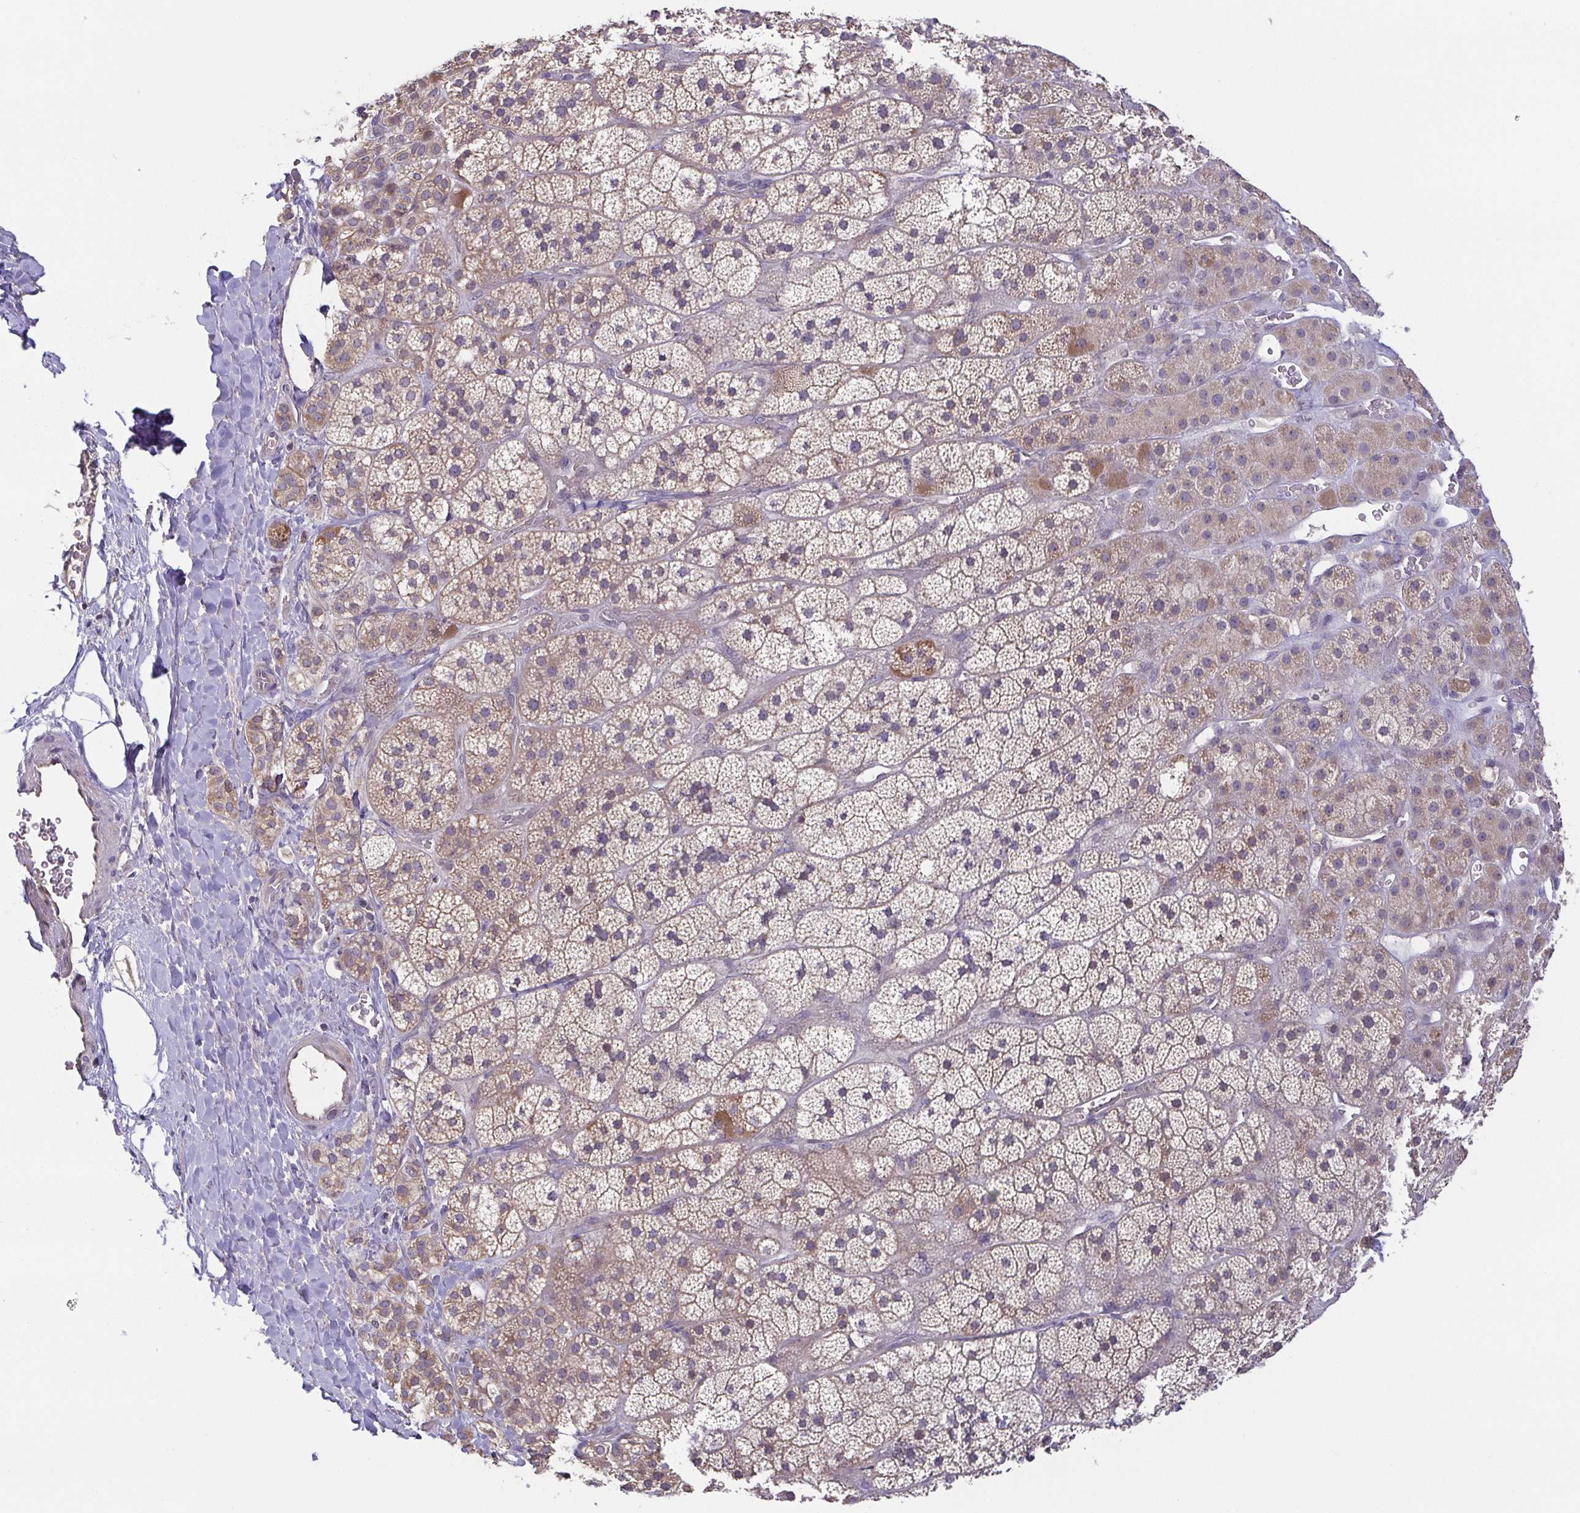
{"staining": {"intensity": "weak", "quantity": "25%-75%", "location": "cytoplasmic/membranous"}, "tissue": "adrenal gland", "cell_type": "Glandular cells", "image_type": "normal", "snomed": [{"axis": "morphology", "description": "Normal tissue, NOS"}, {"axis": "topography", "description": "Adrenal gland"}], "caption": "Glandular cells reveal low levels of weak cytoplasmic/membranous staining in approximately 25%-75% of cells in normal adrenal gland.", "gene": "OSBPL7", "patient": {"sex": "male", "age": 57}}